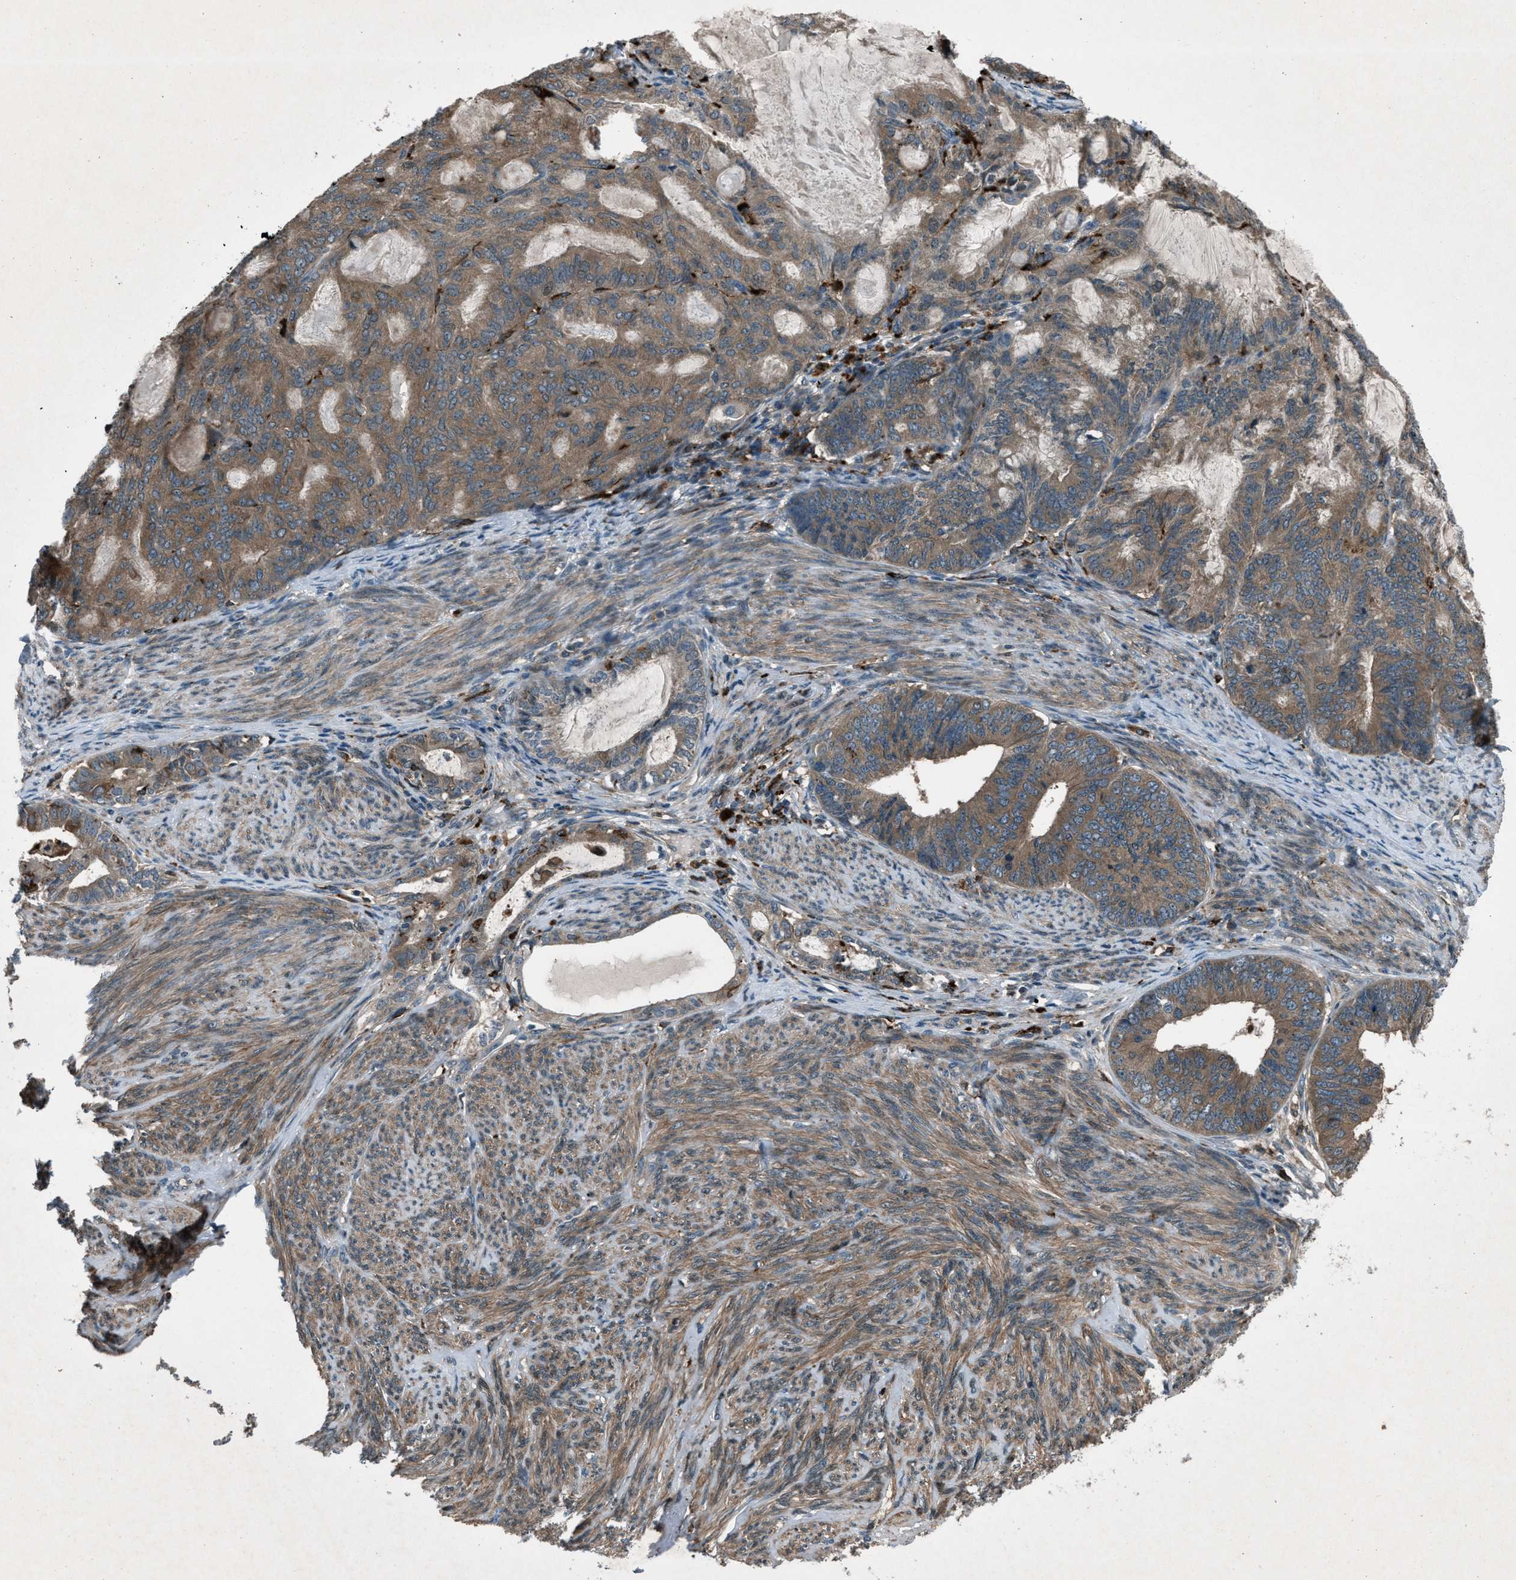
{"staining": {"intensity": "moderate", "quantity": ">75%", "location": "cytoplasmic/membranous"}, "tissue": "endometrial cancer", "cell_type": "Tumor cells", "image_type": "cancer", "snomed": [{"axis": "morphology", "description": "Adenocarcinoma, NOS"}, {"axis": "topography", "description": "Endometrium"}], "caption": "Human endometrial cancer (adenocarcinoma) stained for a protein (brown) demonstrates moderate cytoplasmic/membranous positive staining in about >75% of tumor cells.", "gene": "EPSTI1", "patient": {"sex": "female", "age": 86}}